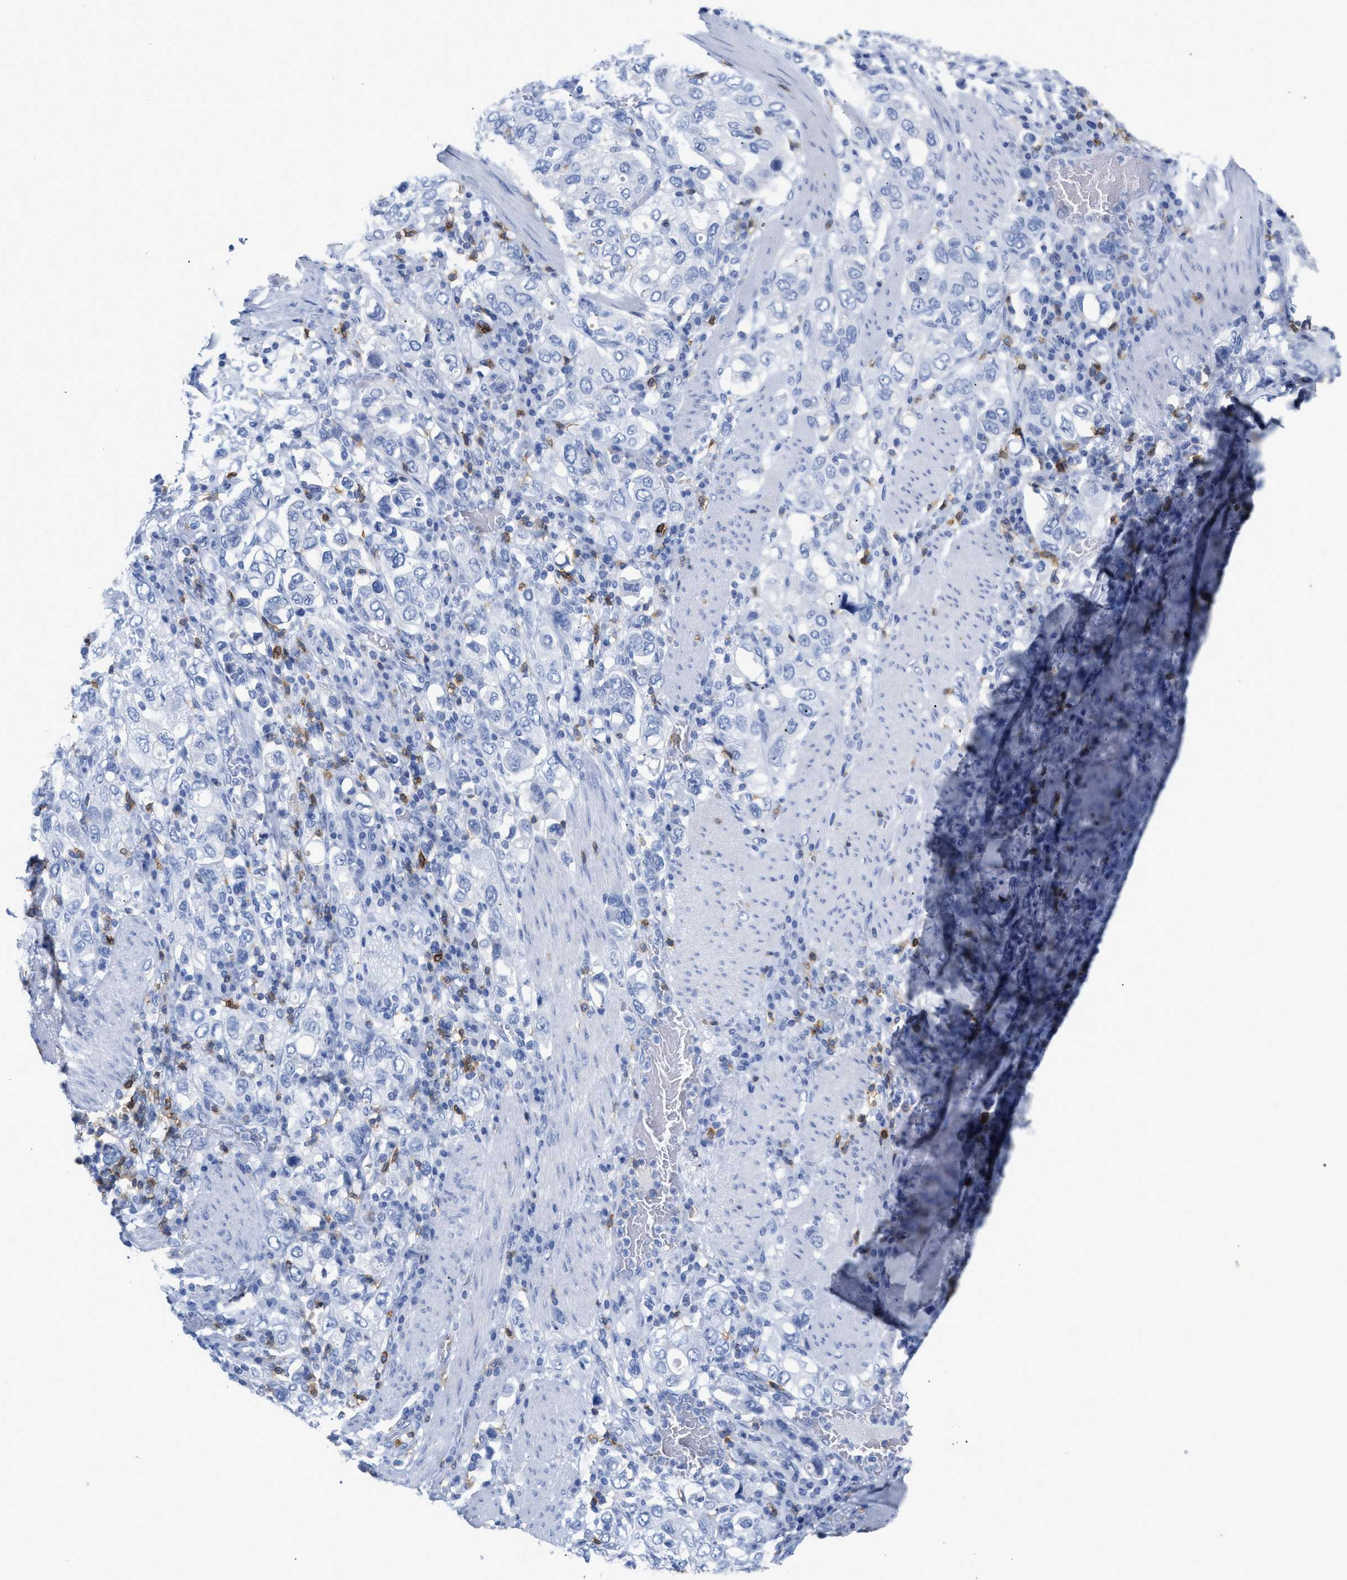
{"staining": {"intensity": "negative", "quantity": "none", "location": "none"}, "tissue": "stomach cancer", "cell_type": "Tumor cells", "image_type": "cancer", "snomed": [{"axis": "morphology", "description": "Adenocarcinoma, NOS"}, {"axis": "topography", "description": "Stomach, upper"}], "caption": "Protein analysis of adenocarcinoma (stomach) displays no significant expression in tumor cells. Brightfield microscopy of immunohistochemistry (IHC) stained with DAB (brown) and hematoxylin (blue), captured at high magnification.", "gene": "CD5", "patient": {"sex": "male", "age": 62}}